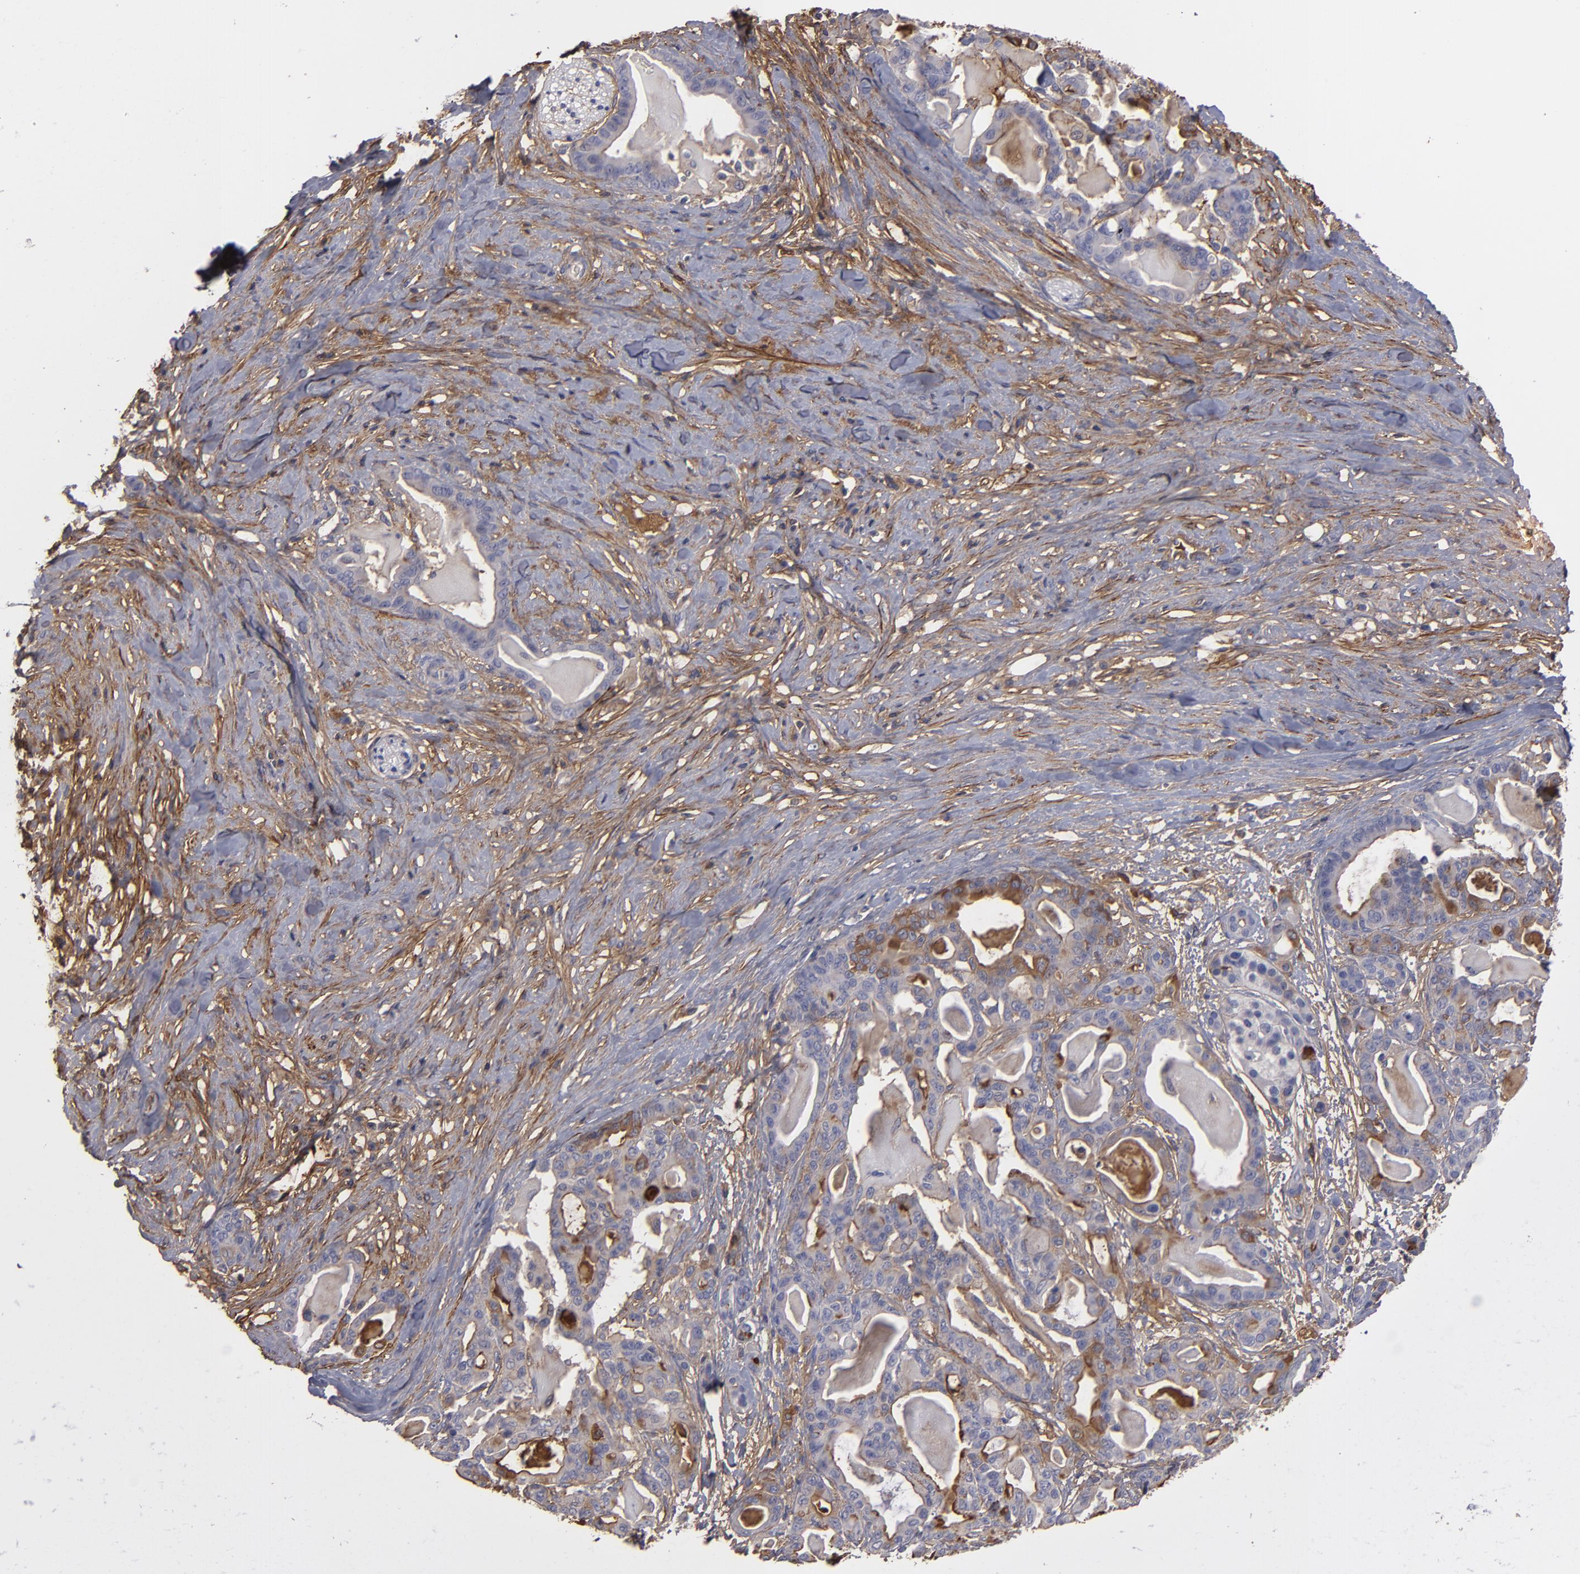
{"staining": {"intensity": "strong", "quantity": "<25%", "location": "cytoplasmic/membranous"}, "tissue": "pancreatic cancer", "cell_type": "Tumor cells", "image_type": "cancer", "snomed": [{"axis": "morphology", "description": "Adenocarcinoma, NOS"}, {"axis": "topography", "description": "Pancreas"}], "caption": "Immunohistochemical staining of human pancreatic cancer (adenocarcinoma) demonstrates strong cytoplasmic/membranous protein staining in about <25% of tumor cells. (brown staining indicates protein expression, while blue staining denotes nuclei).", "gene": "FBLN1", "patient": {"sex": "male", "age": 63}}